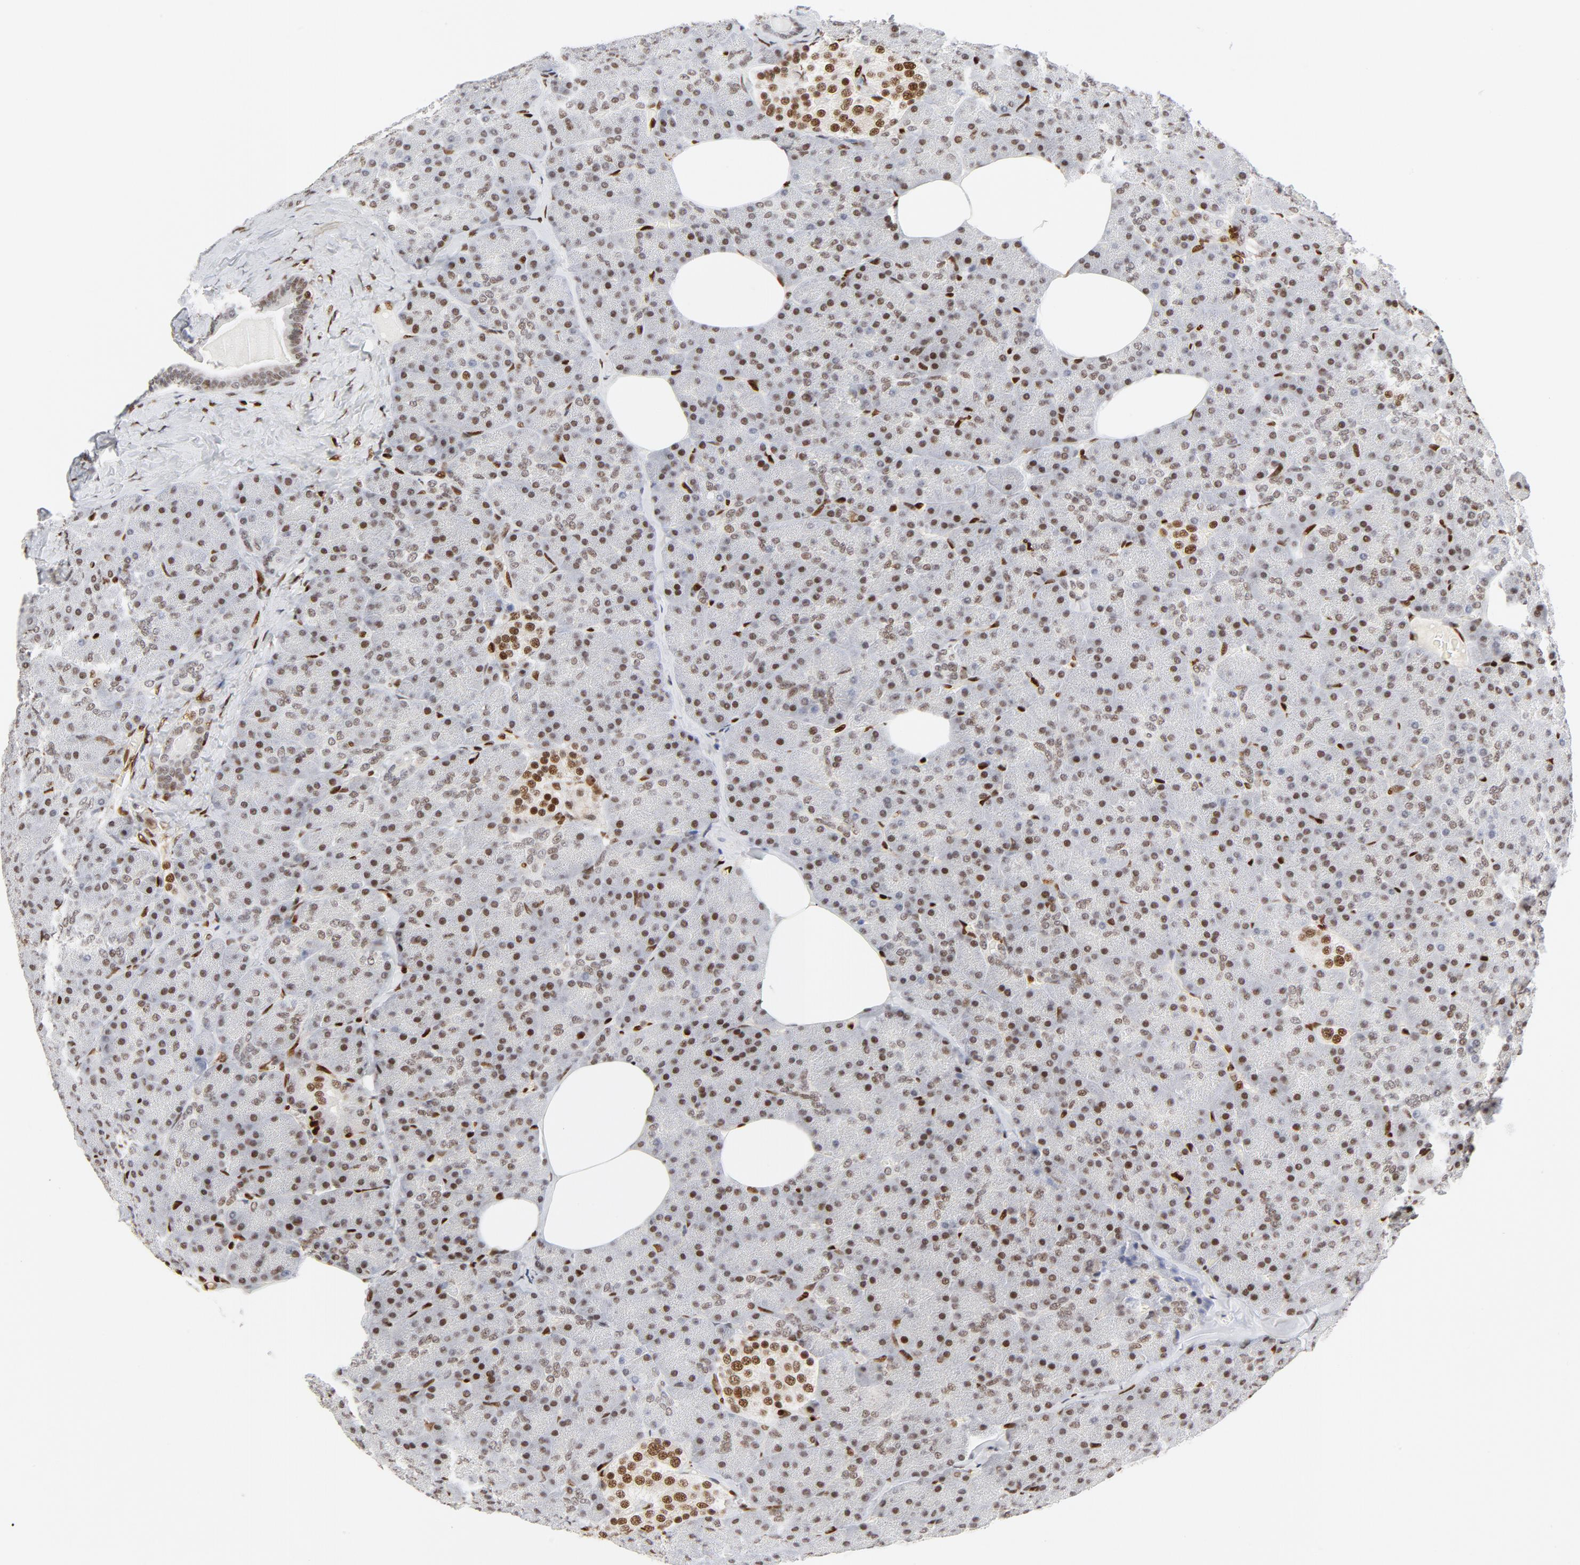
{"staining": {"intensity": "weak", "quantity": ">75%", "location": "nuclear"}, "tissue": "pancreas", "cell_type": "Exocrine glandular cells", "image_type": "normal", "snomed": [{"axis": "morphology", "description": "Normal tissue, NOS"}, {"axis": "topography", "description": "Pancreas"}], "caption": "Unremarkable pancreas shows weak nuclear expression in approximately >75% of exocrine glandular cells, visualized by immunohistochemistry.", "gene": "MEF2A", "patient": {"sex": "female", "age": 35}}